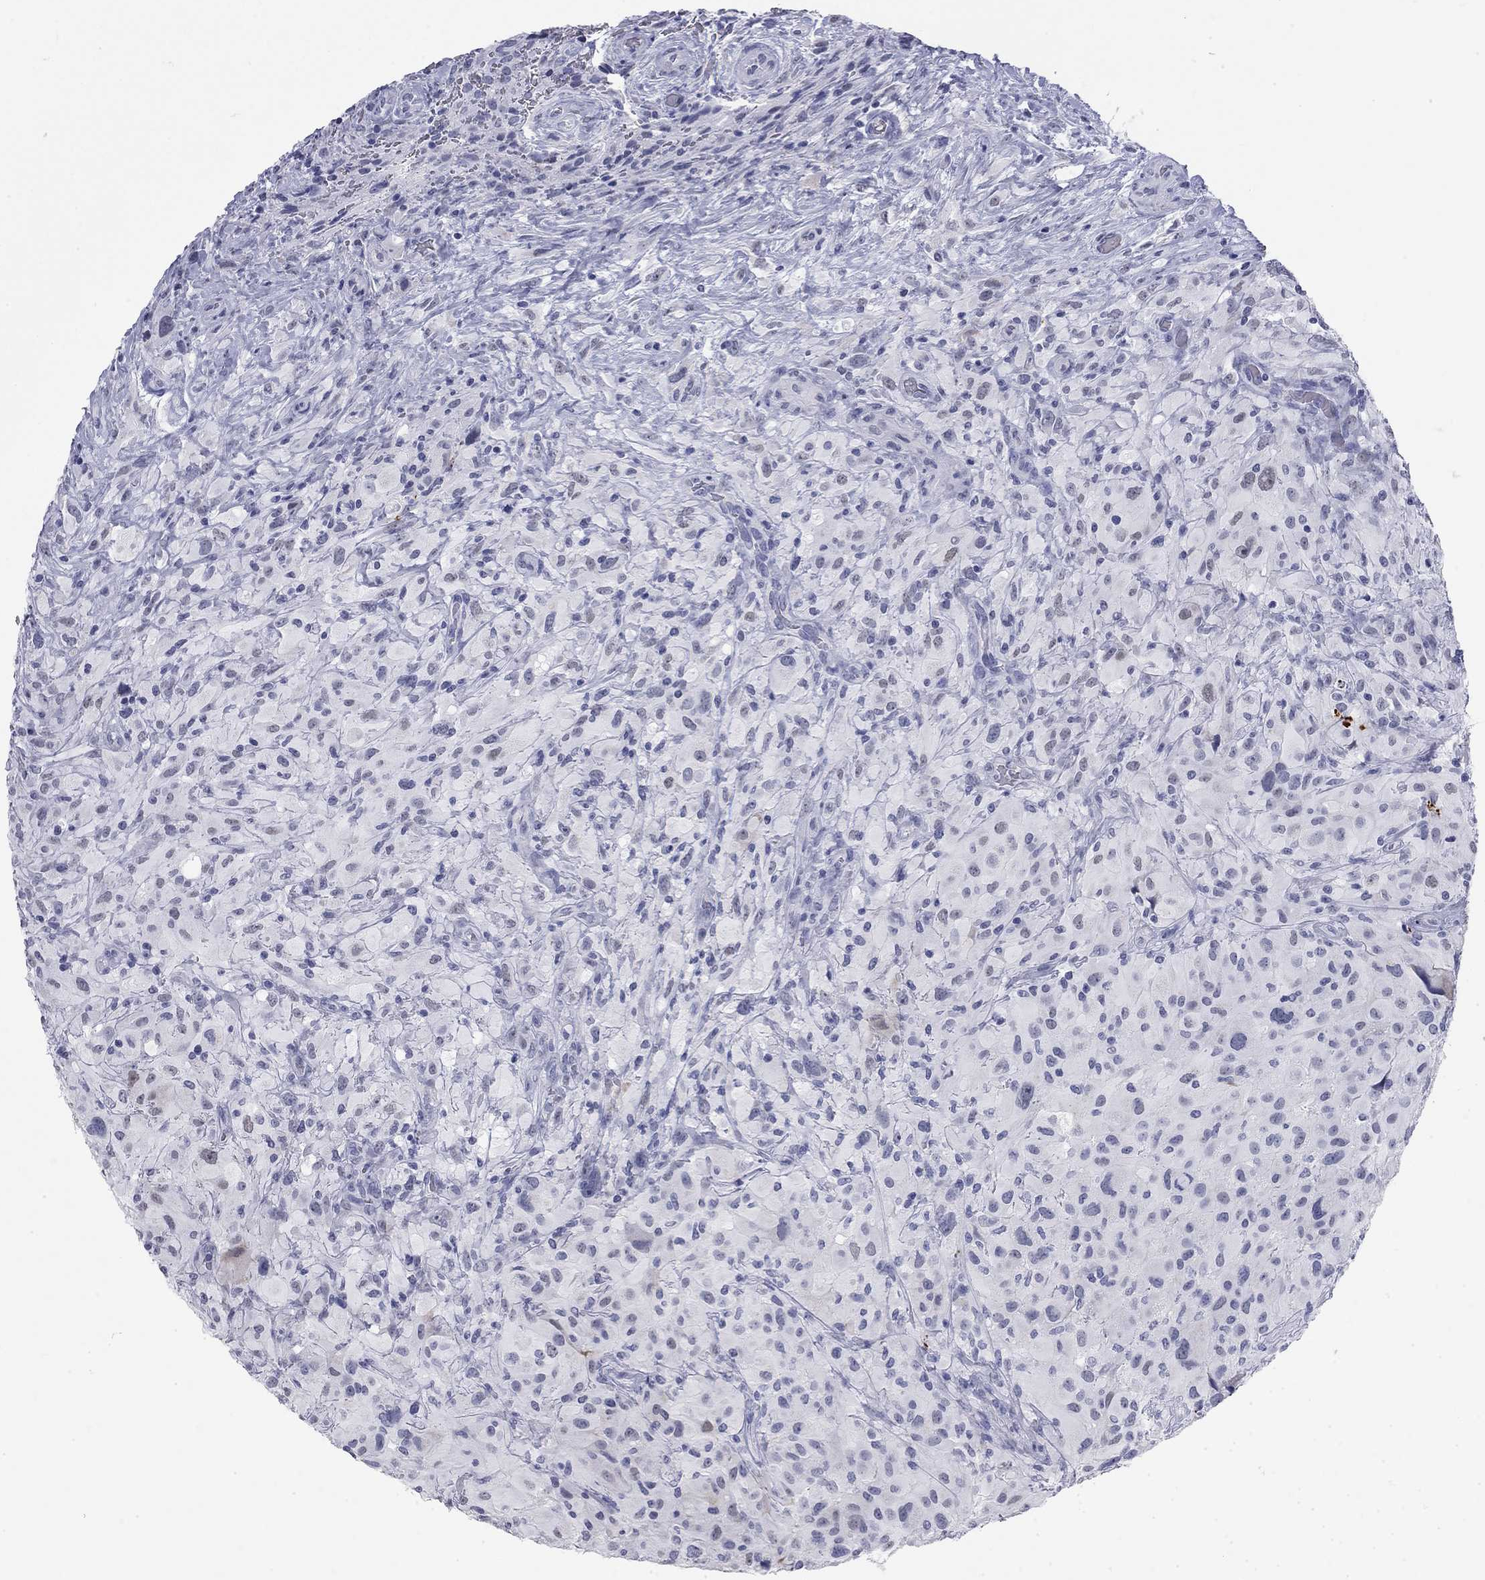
{"staining": {"intensity": "negative", "quantity": "none", "location": "none"}, "tissue": "glioma", "cell_type": "Tumor cells", "image_type": "cancer", "snomed": [{"axis": "morphology", "description": "Glioma, malignant, High grade"}, {"axis": "topography", "description": "Cerebral cortex"}], "caption": "Tumor cells show no significant expression in glioma.", "gene": "AK8", "patient": {"sex": "male", "age": 35}}